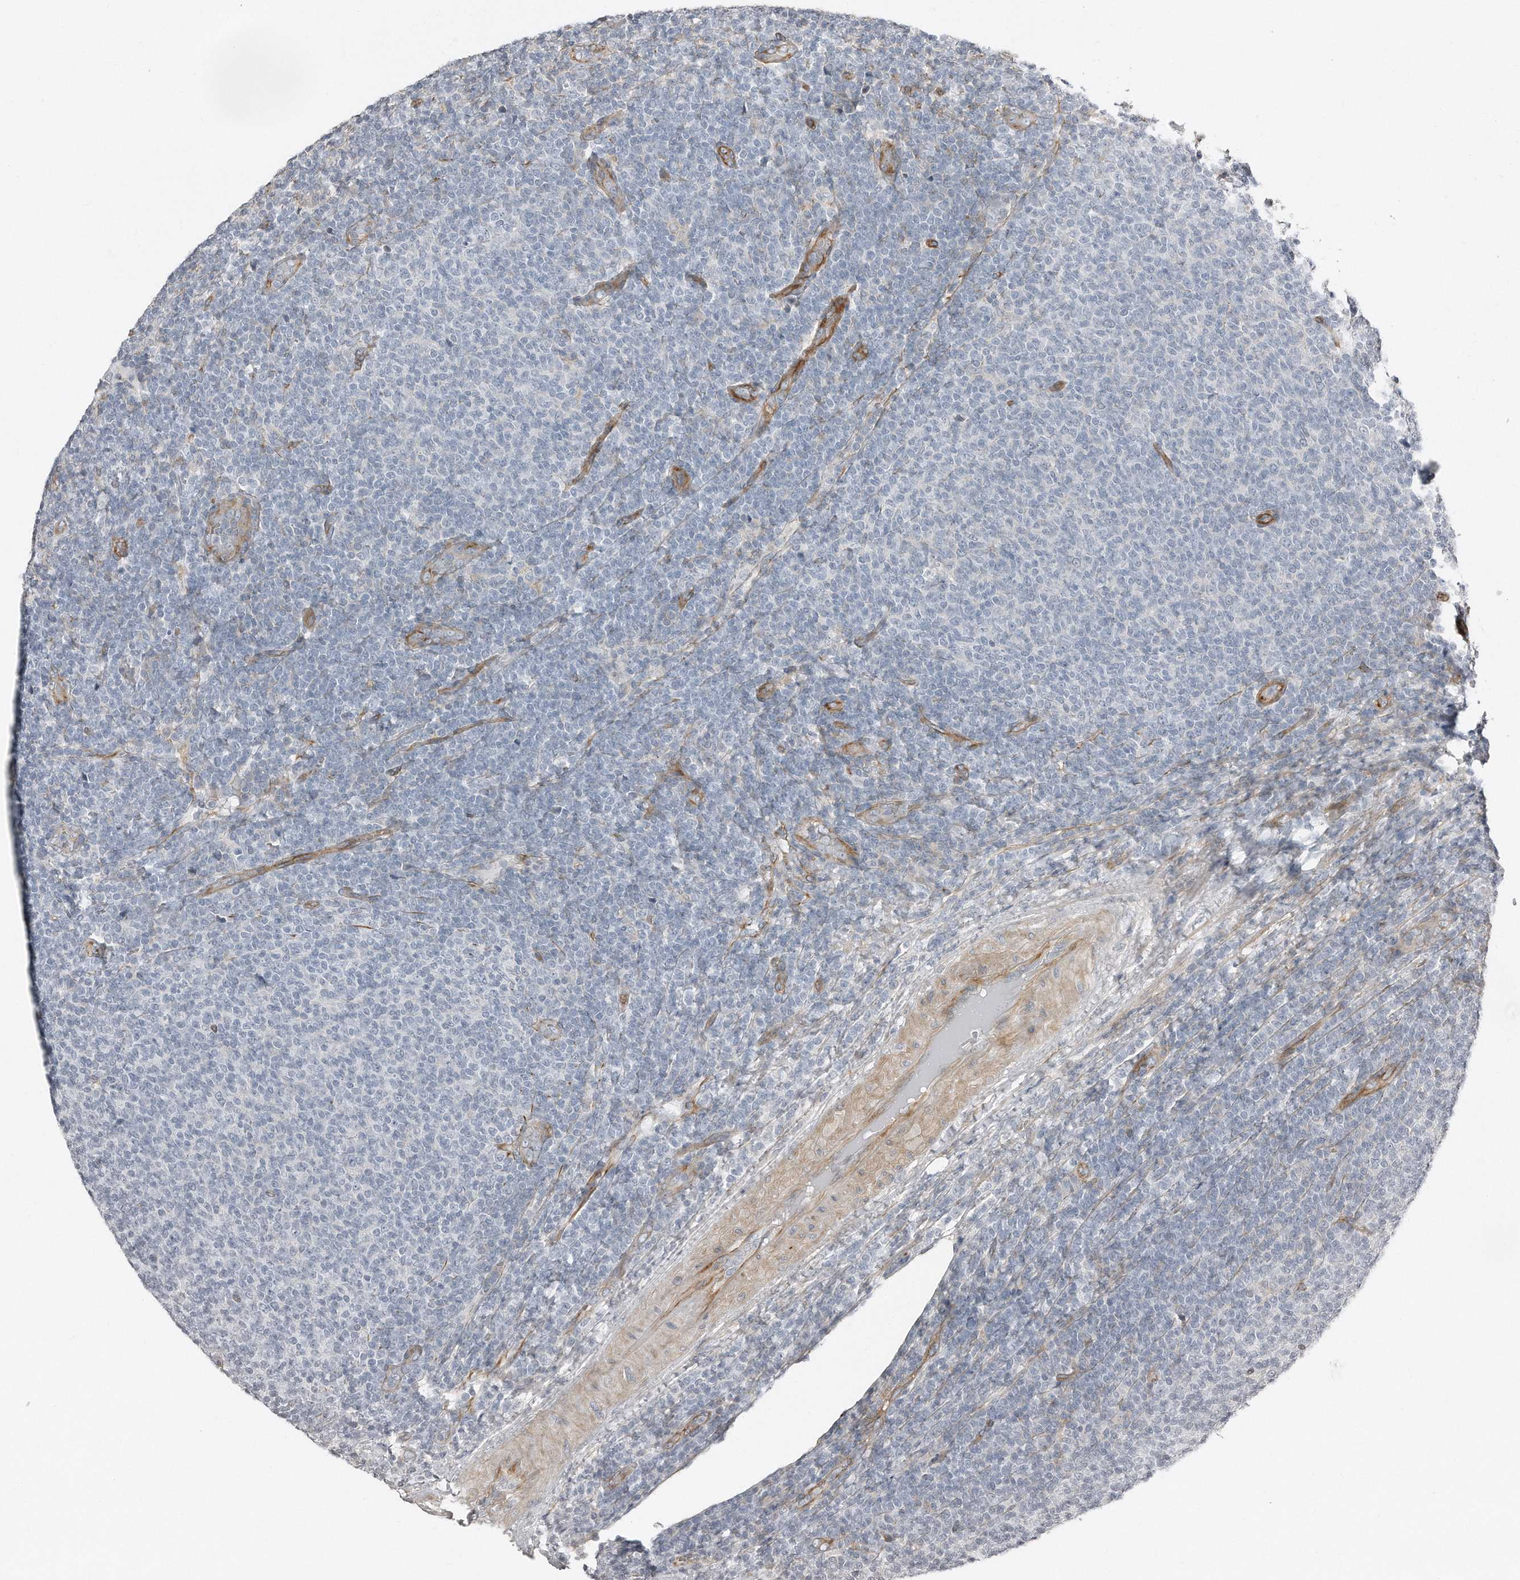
{"staining": {"intensity": "negative", "quantity": "none", "location": "none"}, "tissue": "lymphoma", "cell_type": "Tumor cells", "image_type": "cancer", "snomed": [{"axis": "morphology", "description": "Malignant lymphoma, non-Hodgkin's type, Low grade"}, {"axis": "topography", "description": "Lymph node"}], "caption": "Human malignant lymphoma, non-Hodgkin's type (low-grade) stained for a protein using immunohistochemistry (IHC) exhibits no positivity in tumor cells.", "gene": "SNAP47", "patient": {"sex": "male", "age": 66}}